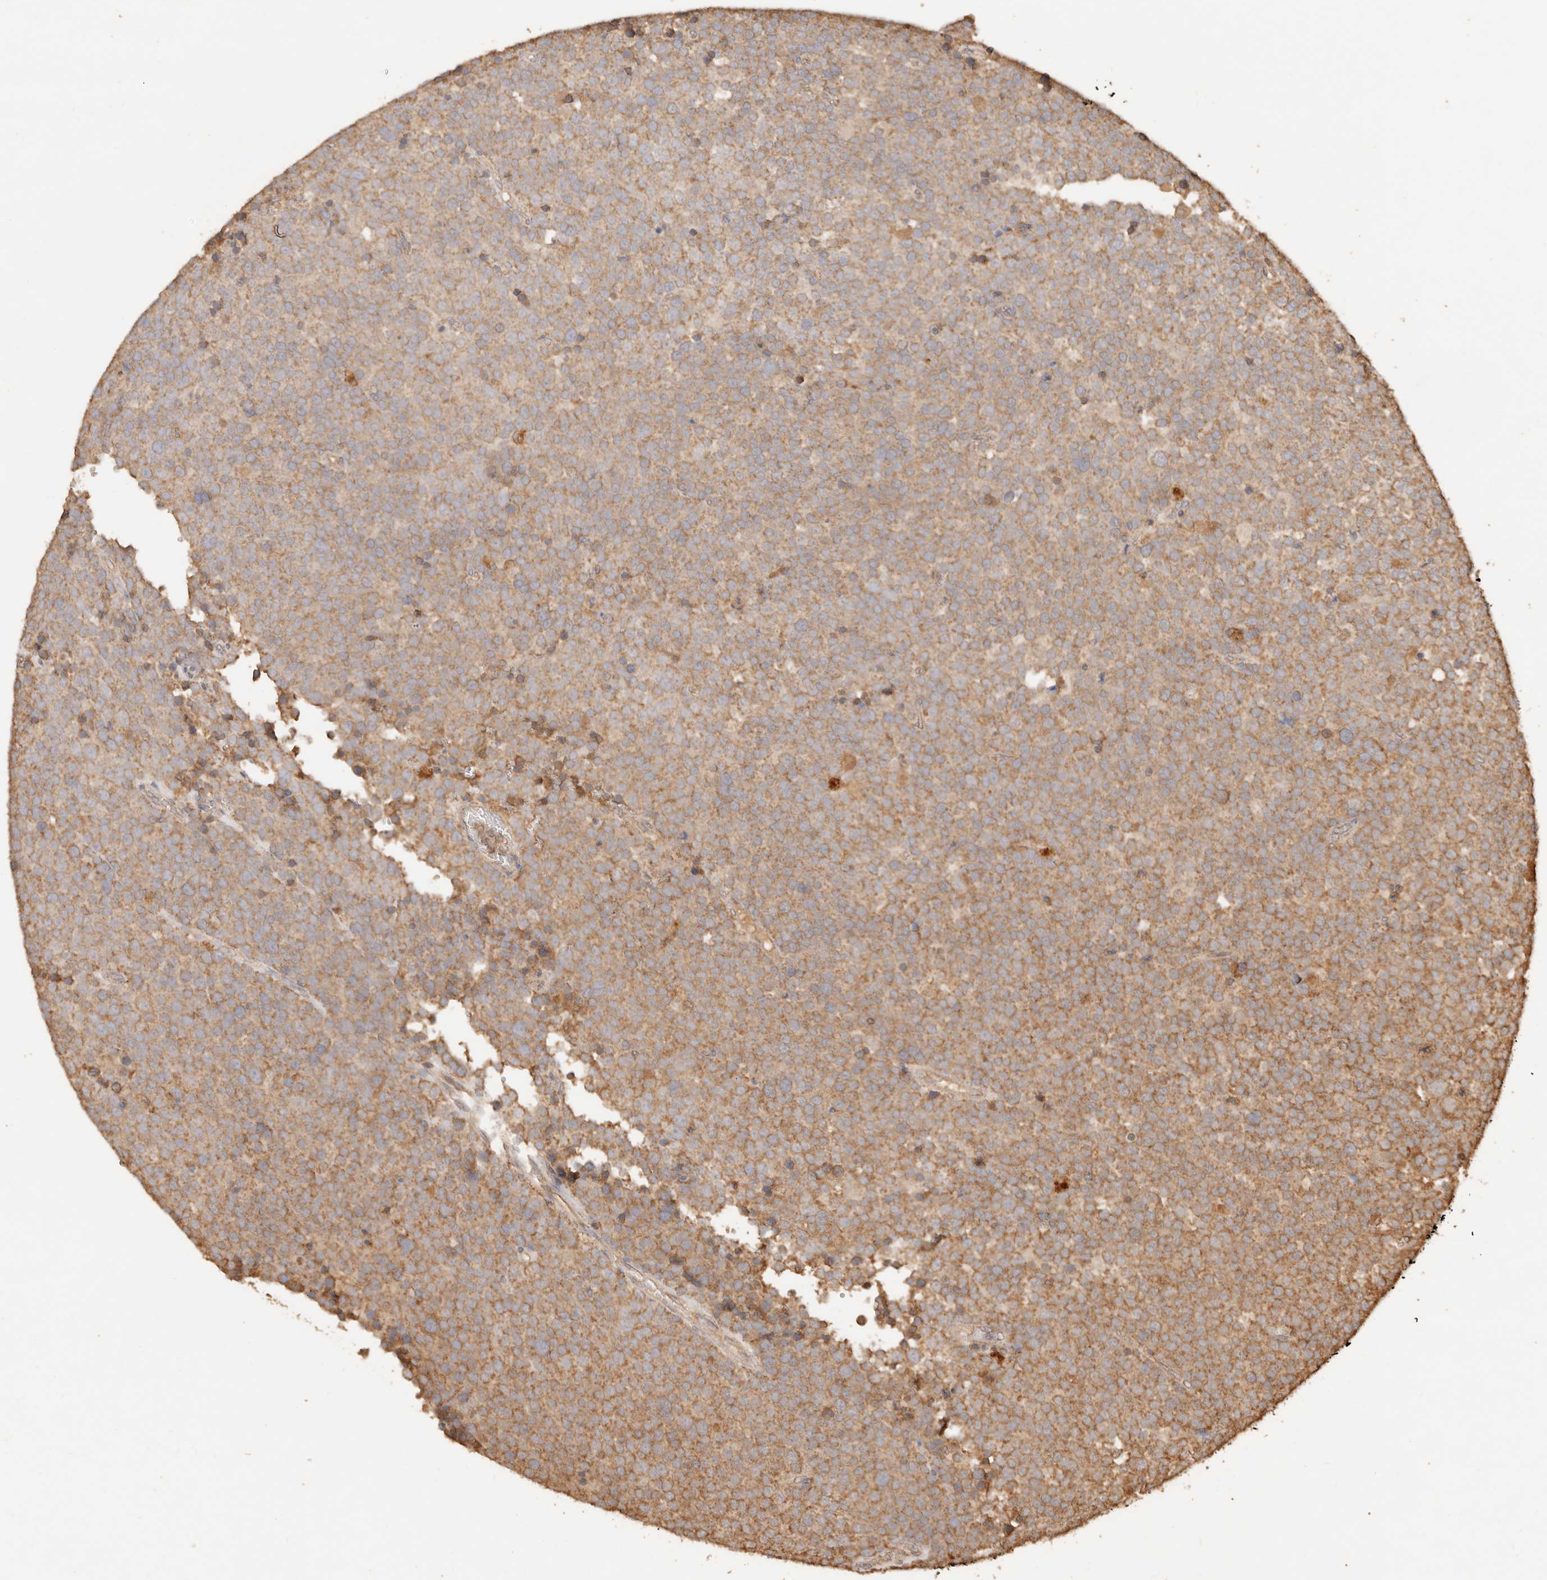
{"staining": {"intensity": "moderate", "quantity": ">75%", "location": "cytoplasmic/membranous"}, "tissue": "testis cancer", "cell_type": "Tumor cells", "image_type": "cancer", "snomed": [{"axis": "morphology", "description": "Seminoma, NOS"}, {"axis": "topography", "description": "Testis"}], "caption": "DAB (3,3'-diaminobenzidine) immunohistochemical staining of testis seminoma demonstrates moderate cytoplasmic/membranous protein positivity in approximately >75% of tumor cells. The protein of interest is shown in brown color, while the nuclei are stained blue.", "gene": "FAM180B", "patient": {"sex": "male", "age": 71}}